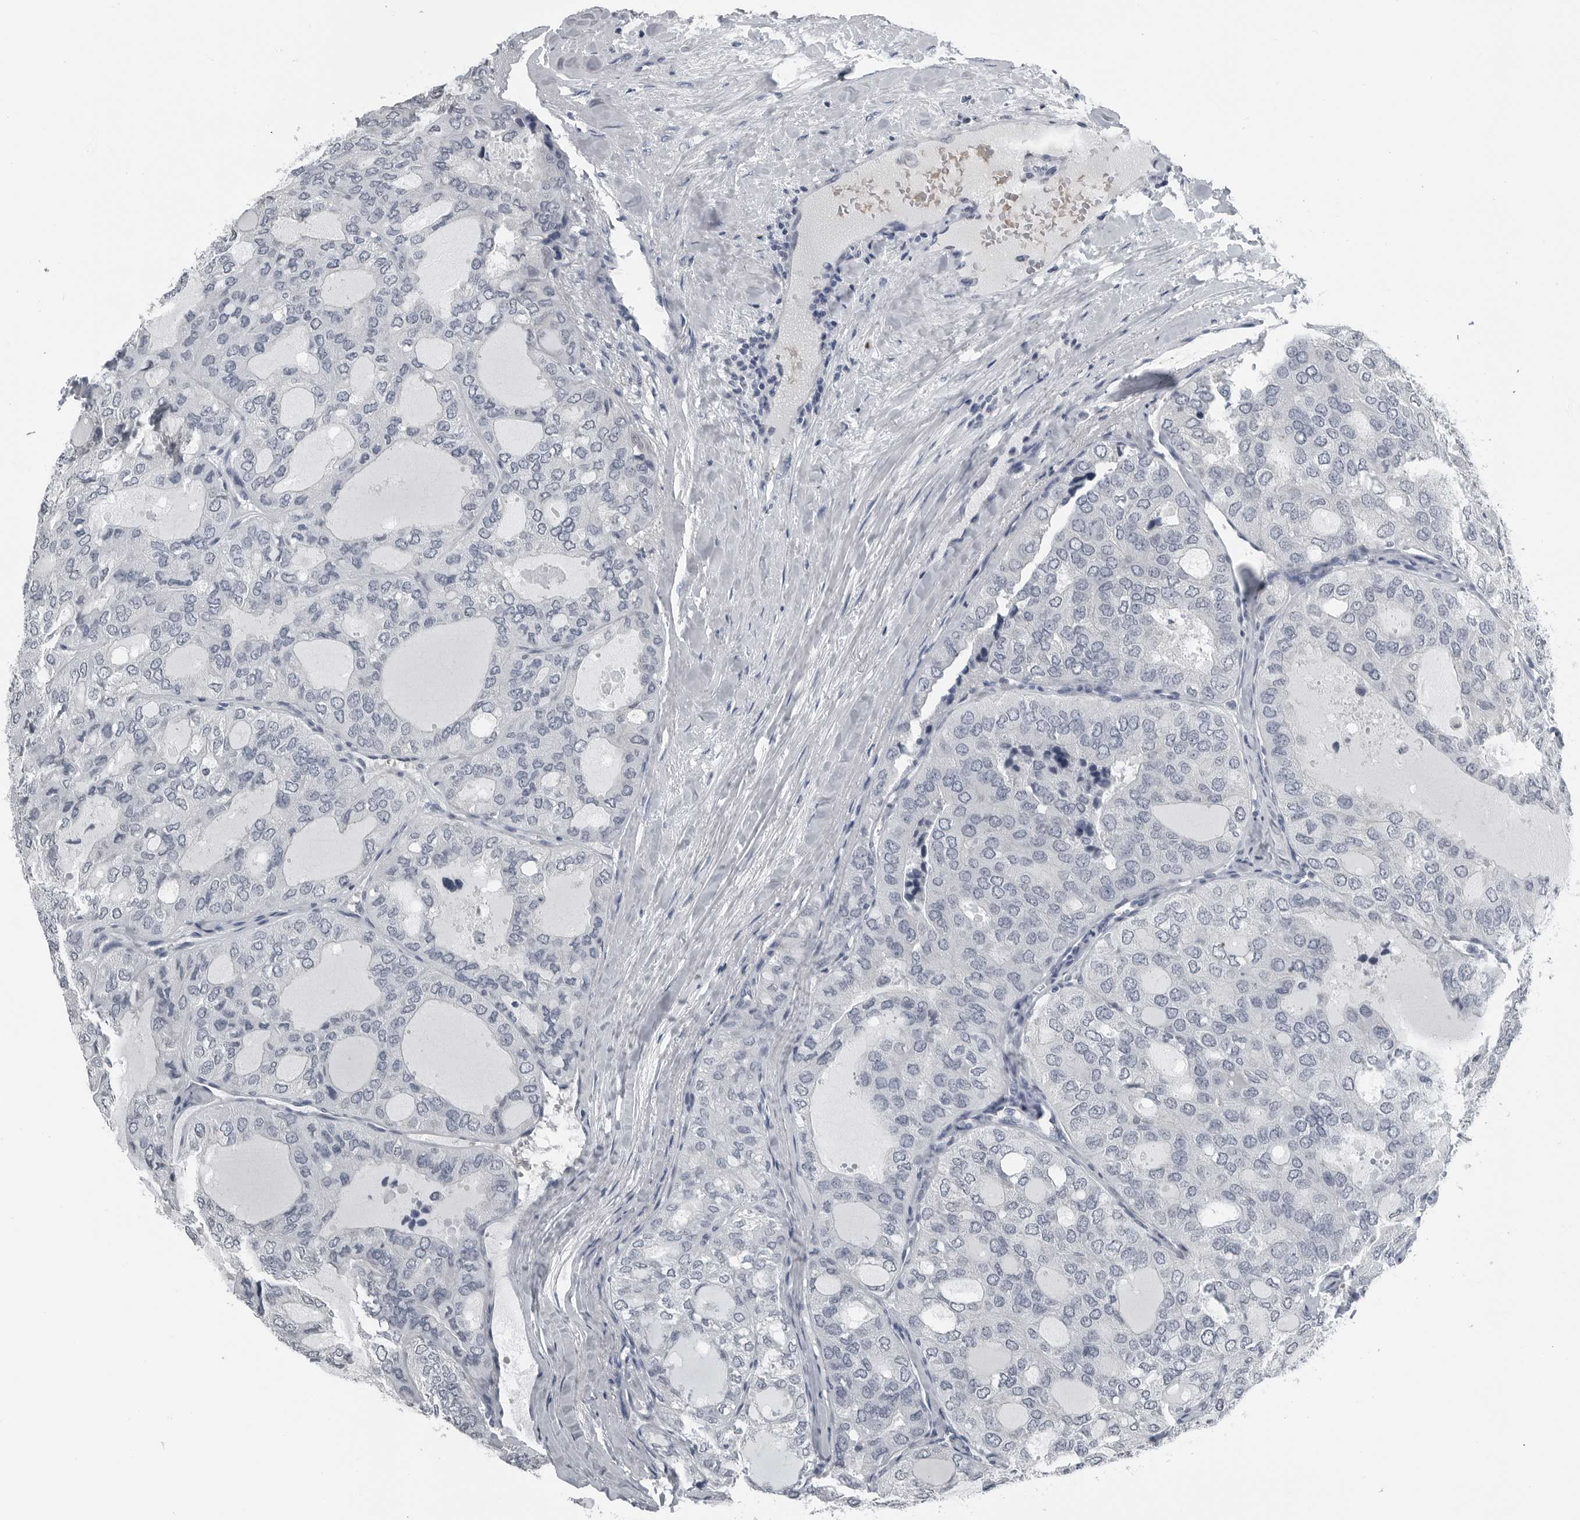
{"staining": {"intensity": "negative", "quantity": "none", "location": "none"}, "tissue": "thyroid cancer", "cell_type": "Tumor cells", "image_type": "cancer", "snomed": [{"axis": "morphology", "description": "Follicular adenoma carcinoma, NOS"}, {"axis": "topography", "description": "Thyroid gland"}], "caption": "This is an immunohistochemistry micrograph of thyroid follicular adenoma carcinoma. There is no expression in tumor cells.", "gene": "SPINK1", "patient": {"sex": "male", "age": 75}}